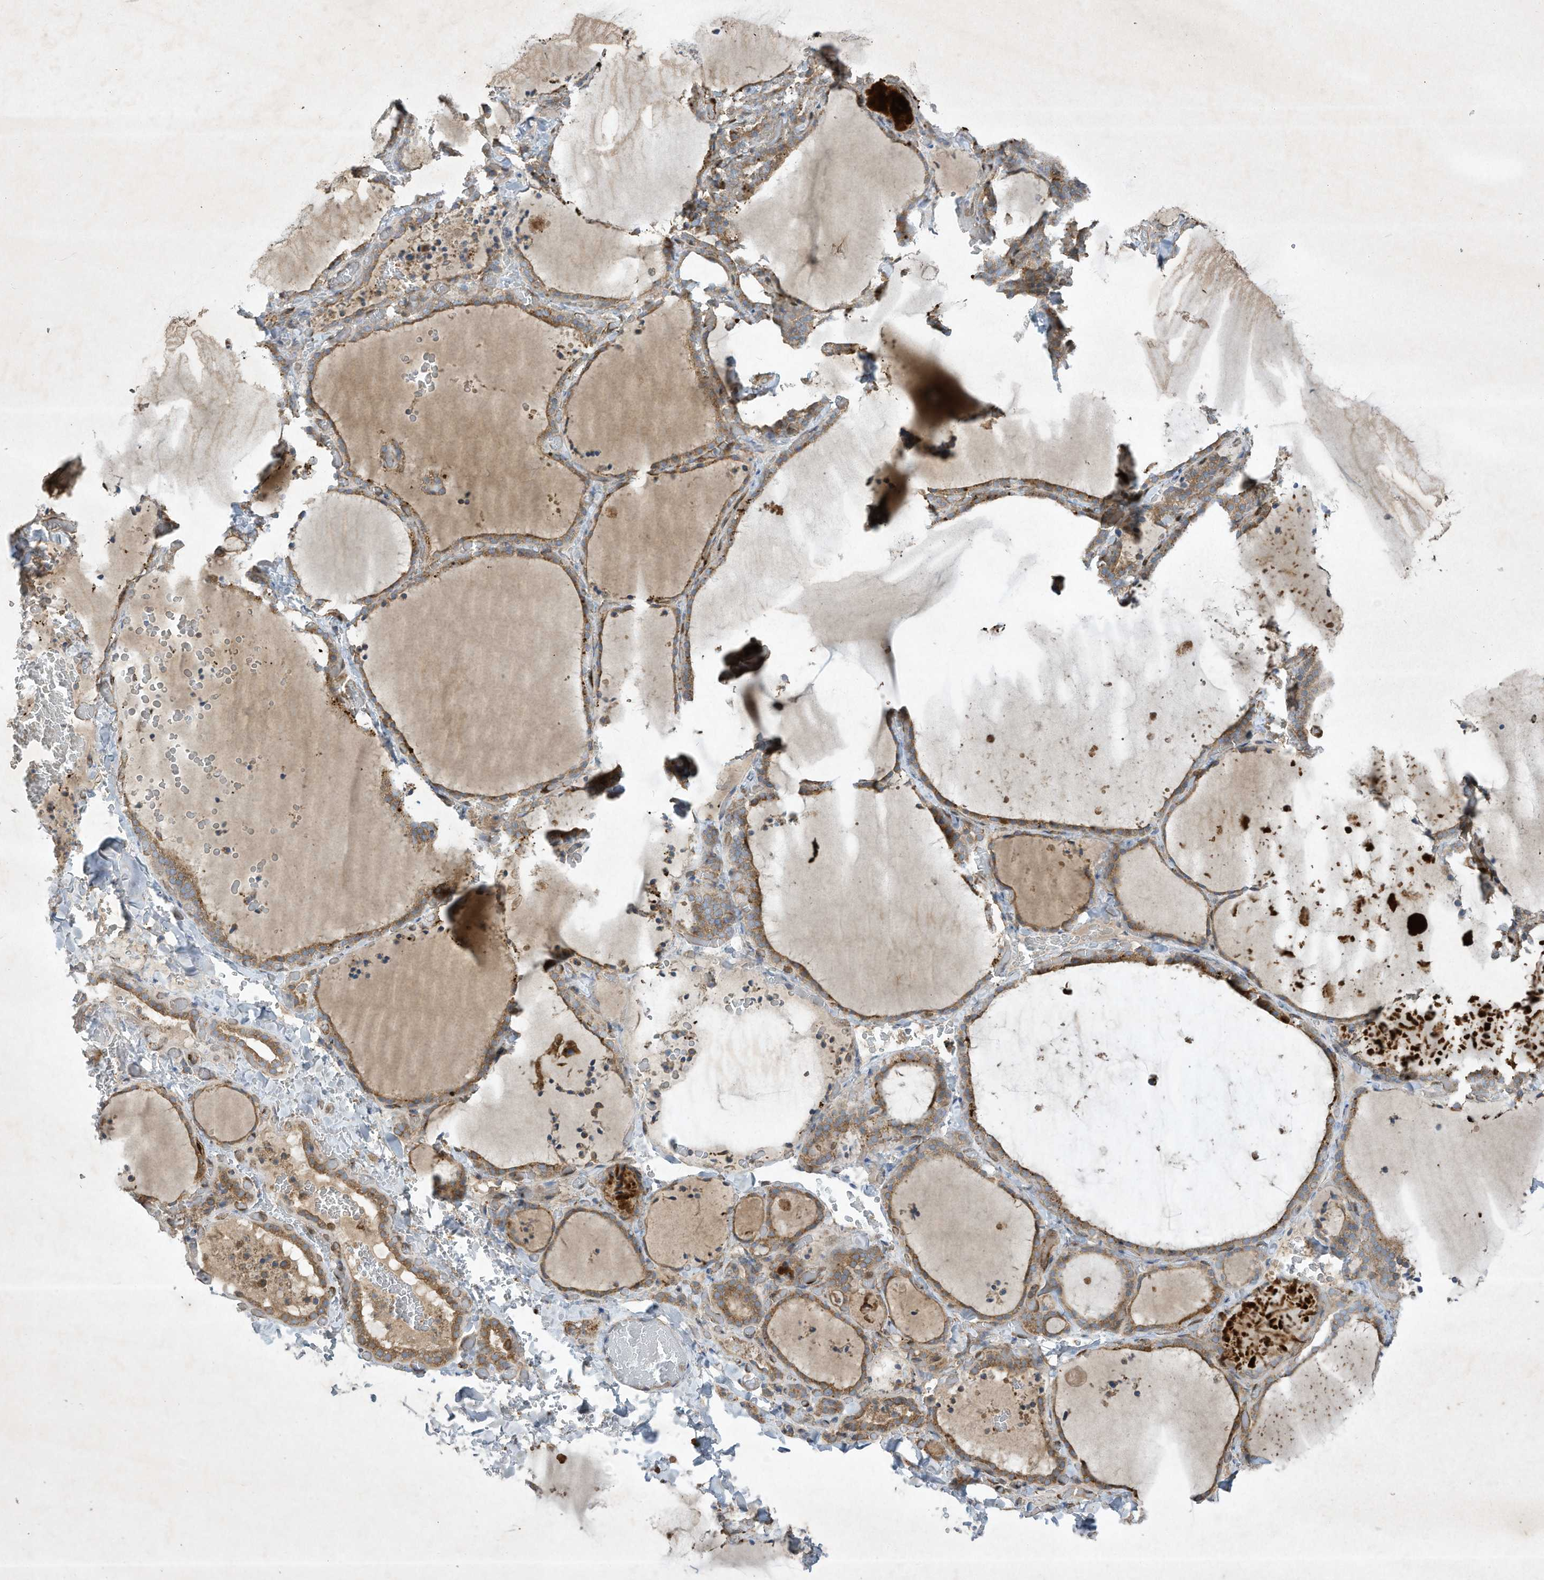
{"staining": {"intensity": "moderate", "quantity": ">75%", "location": "cytoplasmic/membranous"}, "tissue": "thyroid gland", "cell_type": "Glandular cells", "image_type": "normal", "snomed": [{"axis": "morphology", "description": "Normal tissue, NOS"}, {"axis": "topography", "description": "Thyroid gland"}], "caption": "Protein expression analysis of normal human thyroid gland reveals moderate cytoplasmic/membranous positivity in approximately >75% of glandular cells. (brown staining indicates protein expression, while blue staining denotes nuclei).", "gene": "SYNJ2", "patient": {"sex": "female", "age": 22}}